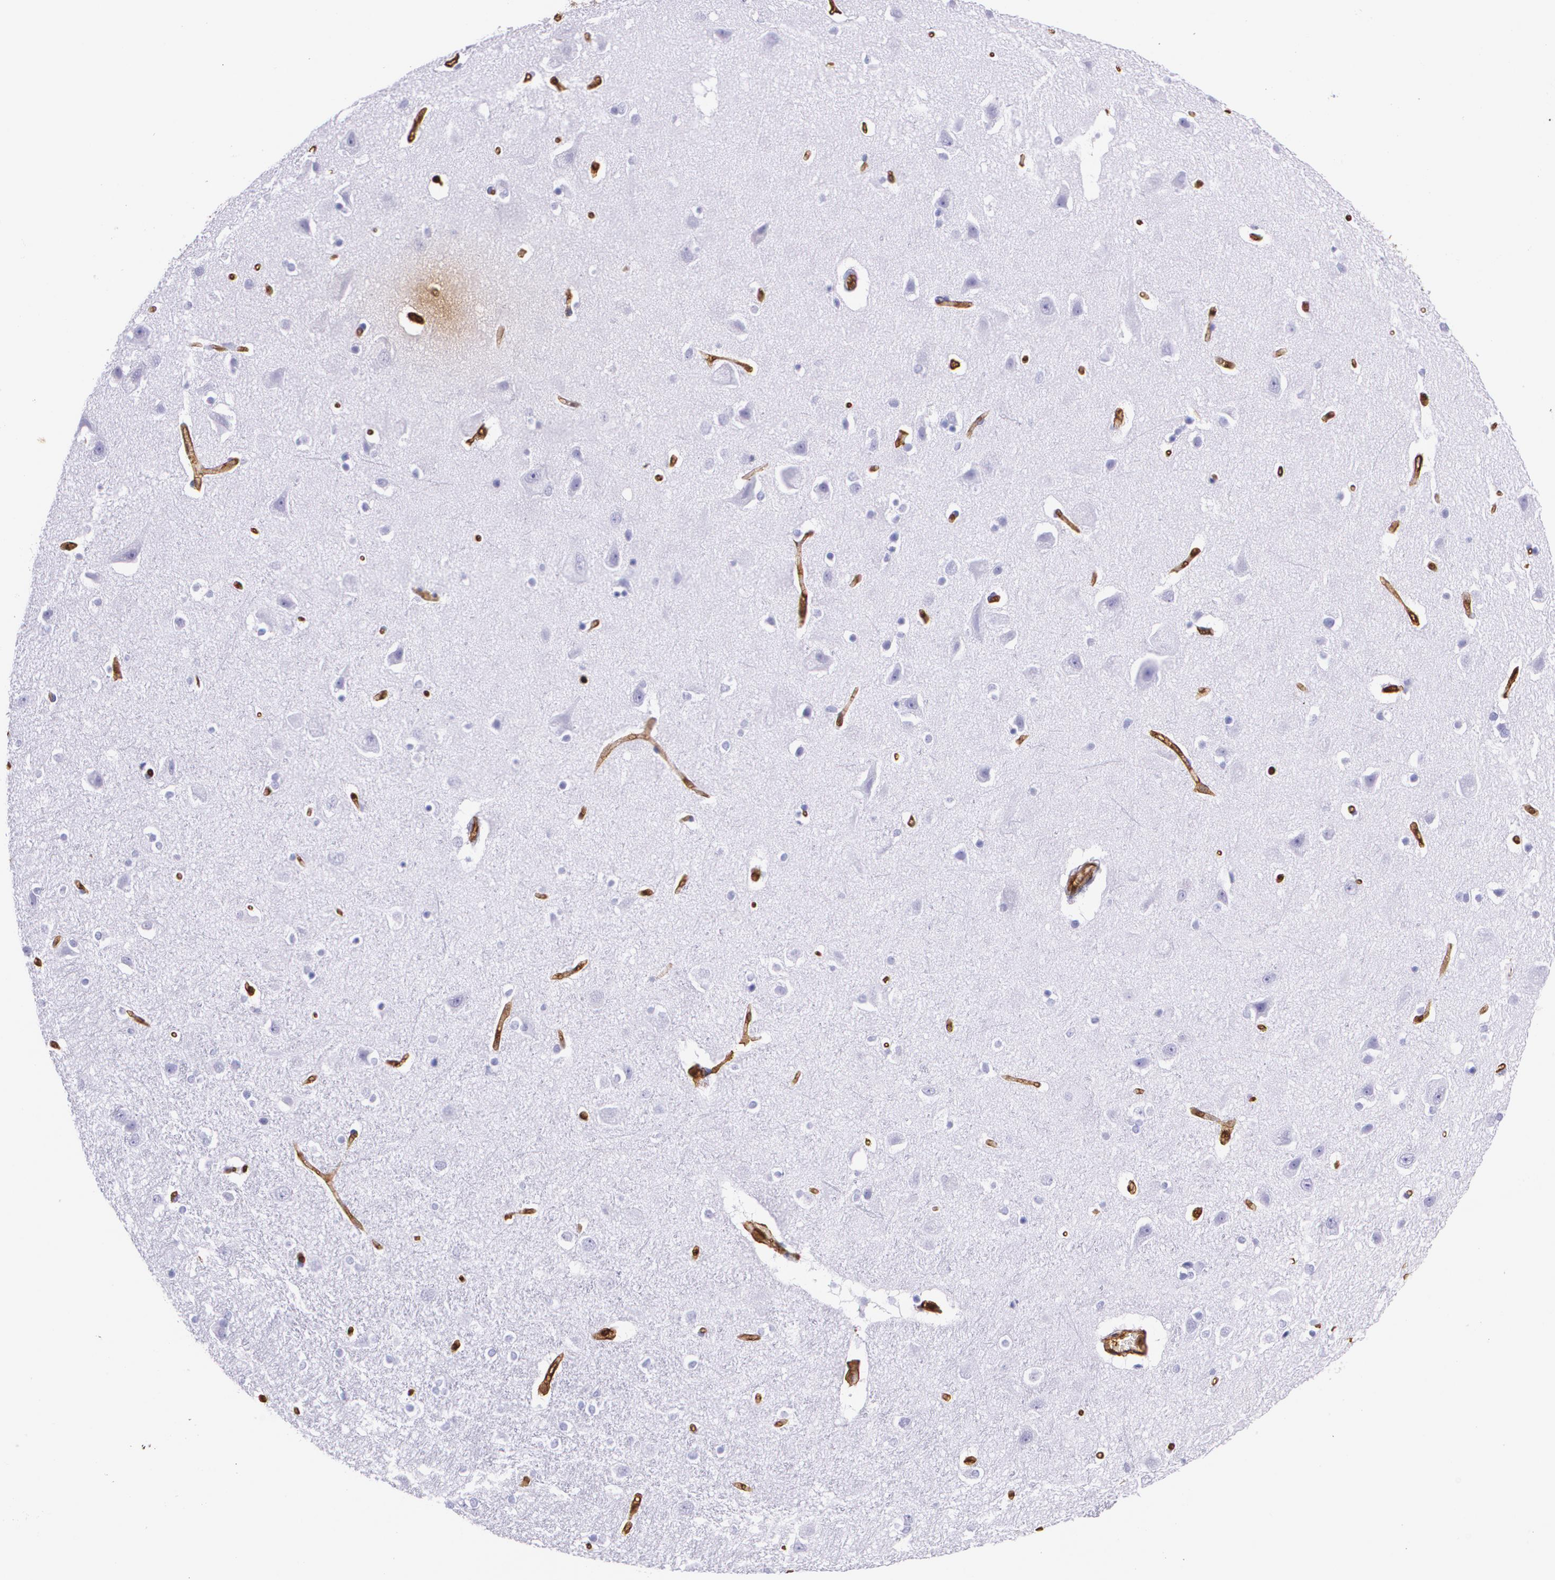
{"staining": {"intensity": "negative", "quantity": "none", "location": "none"}, "tissue": "caudate", "cell_type": "Glial cells", "image_type": "normal", "snomed": [{"axis": "morphology", "description": "Normal tissue, NOS"}, {"axis": "topography", "description": "Lateral ventricle wall"}], "caption": "Benign caudate was stained to show a protein in brown. There is no significant positivity in glial cells.", "gene": "MMP2", "patient": {"sex": "female", "age": 54}}